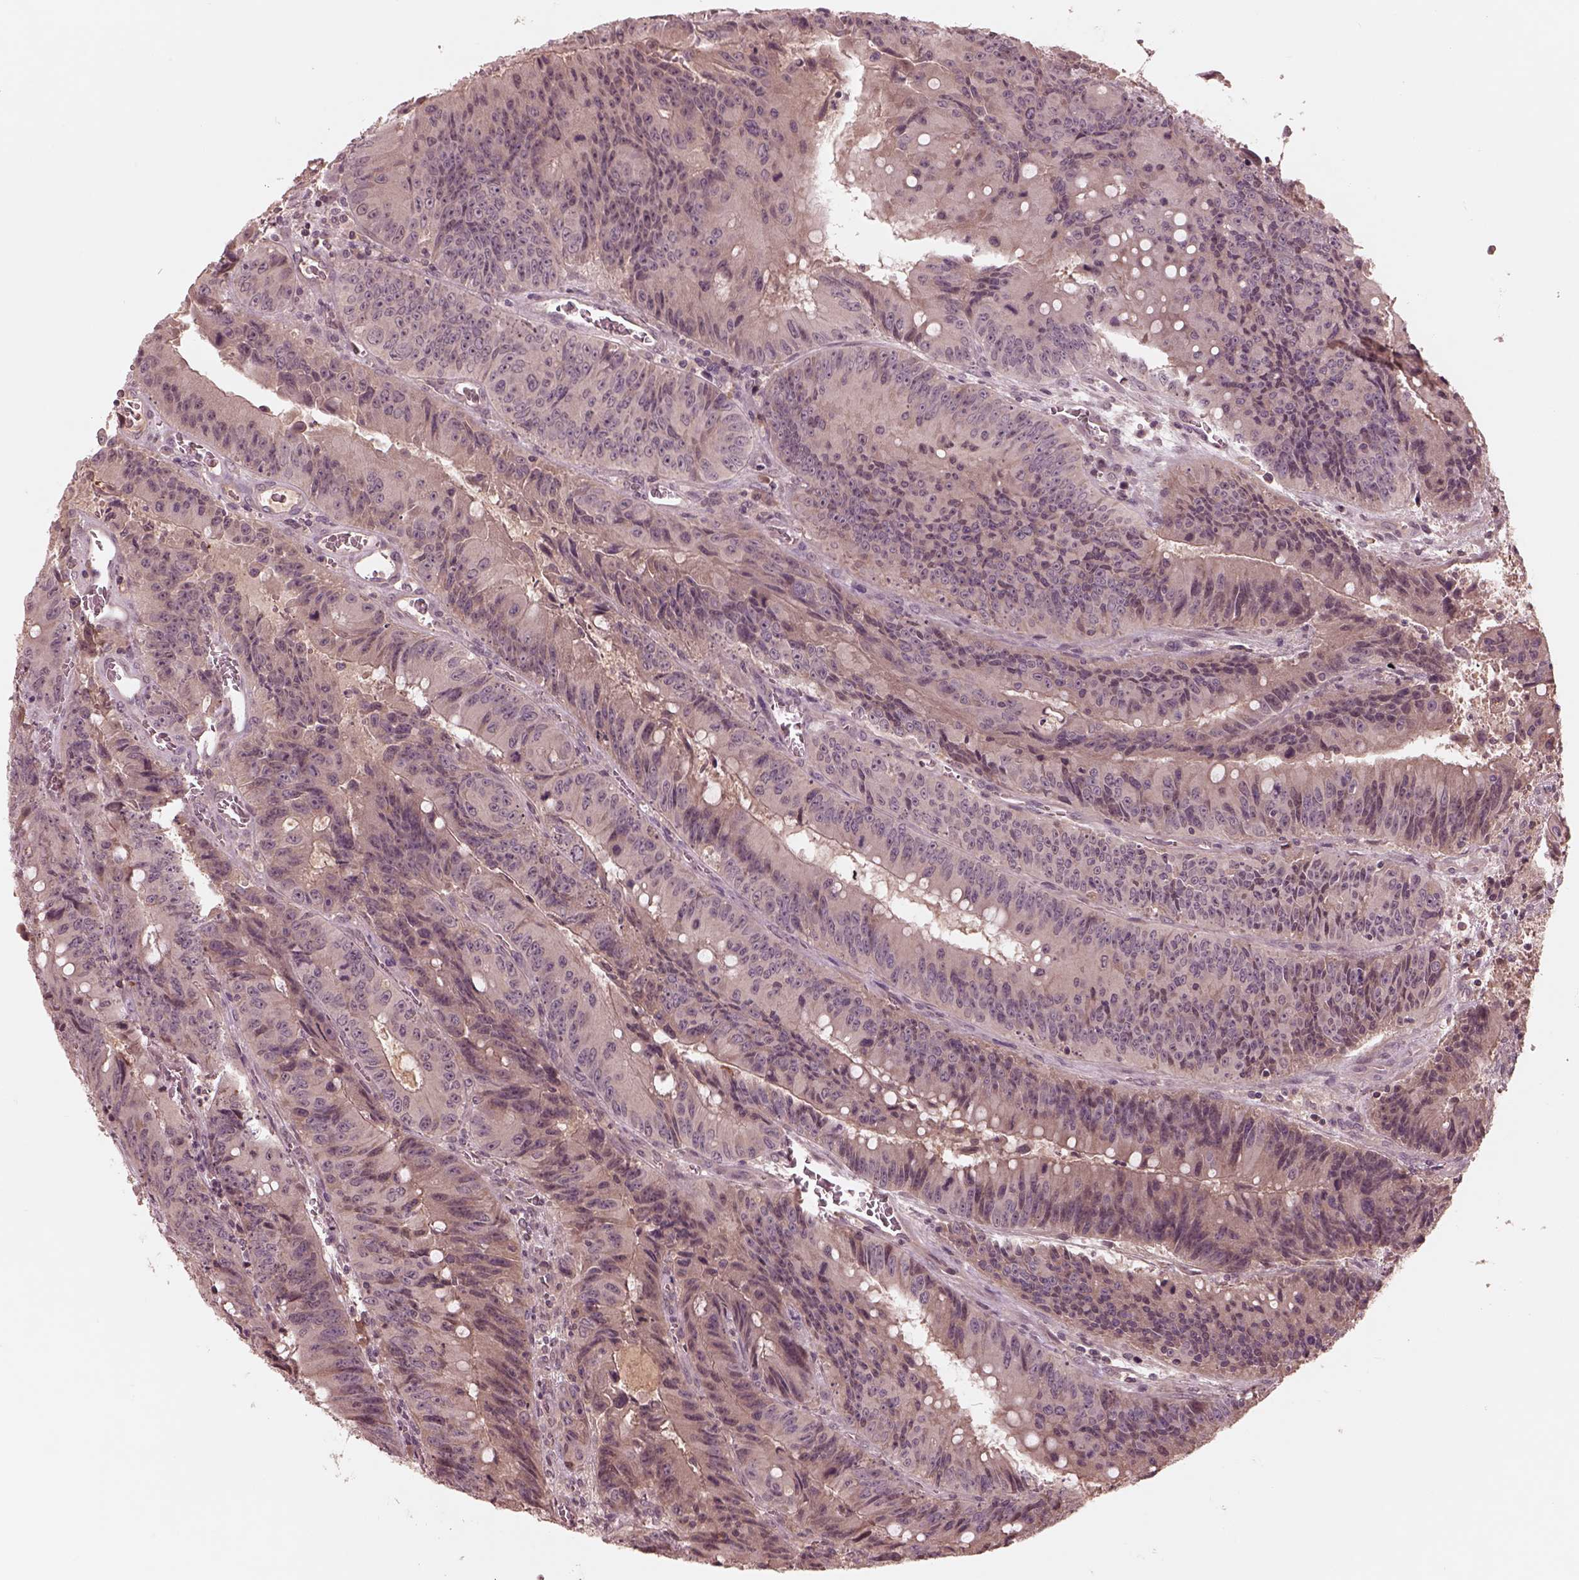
{"staining": {"intensity": "negative", "quantity": "none", "location": "none"}, "tissue": "colorectal cancer", "cell_type": "Tumor cells", "image_type": "cancer", "snomed": [{"axis": "morphology", "description": "Adenocarcinoma, NOS"}, {"axis": "topography", "description": "Rectum"}], "caption": "Immunohistochemistry image of adenocarcinoma (colorectal) stained for a protein (brown), which demonstrates no positivity in tumor cells.", "gene": "TF", "patient": {"sex": "female", "age": 72}}